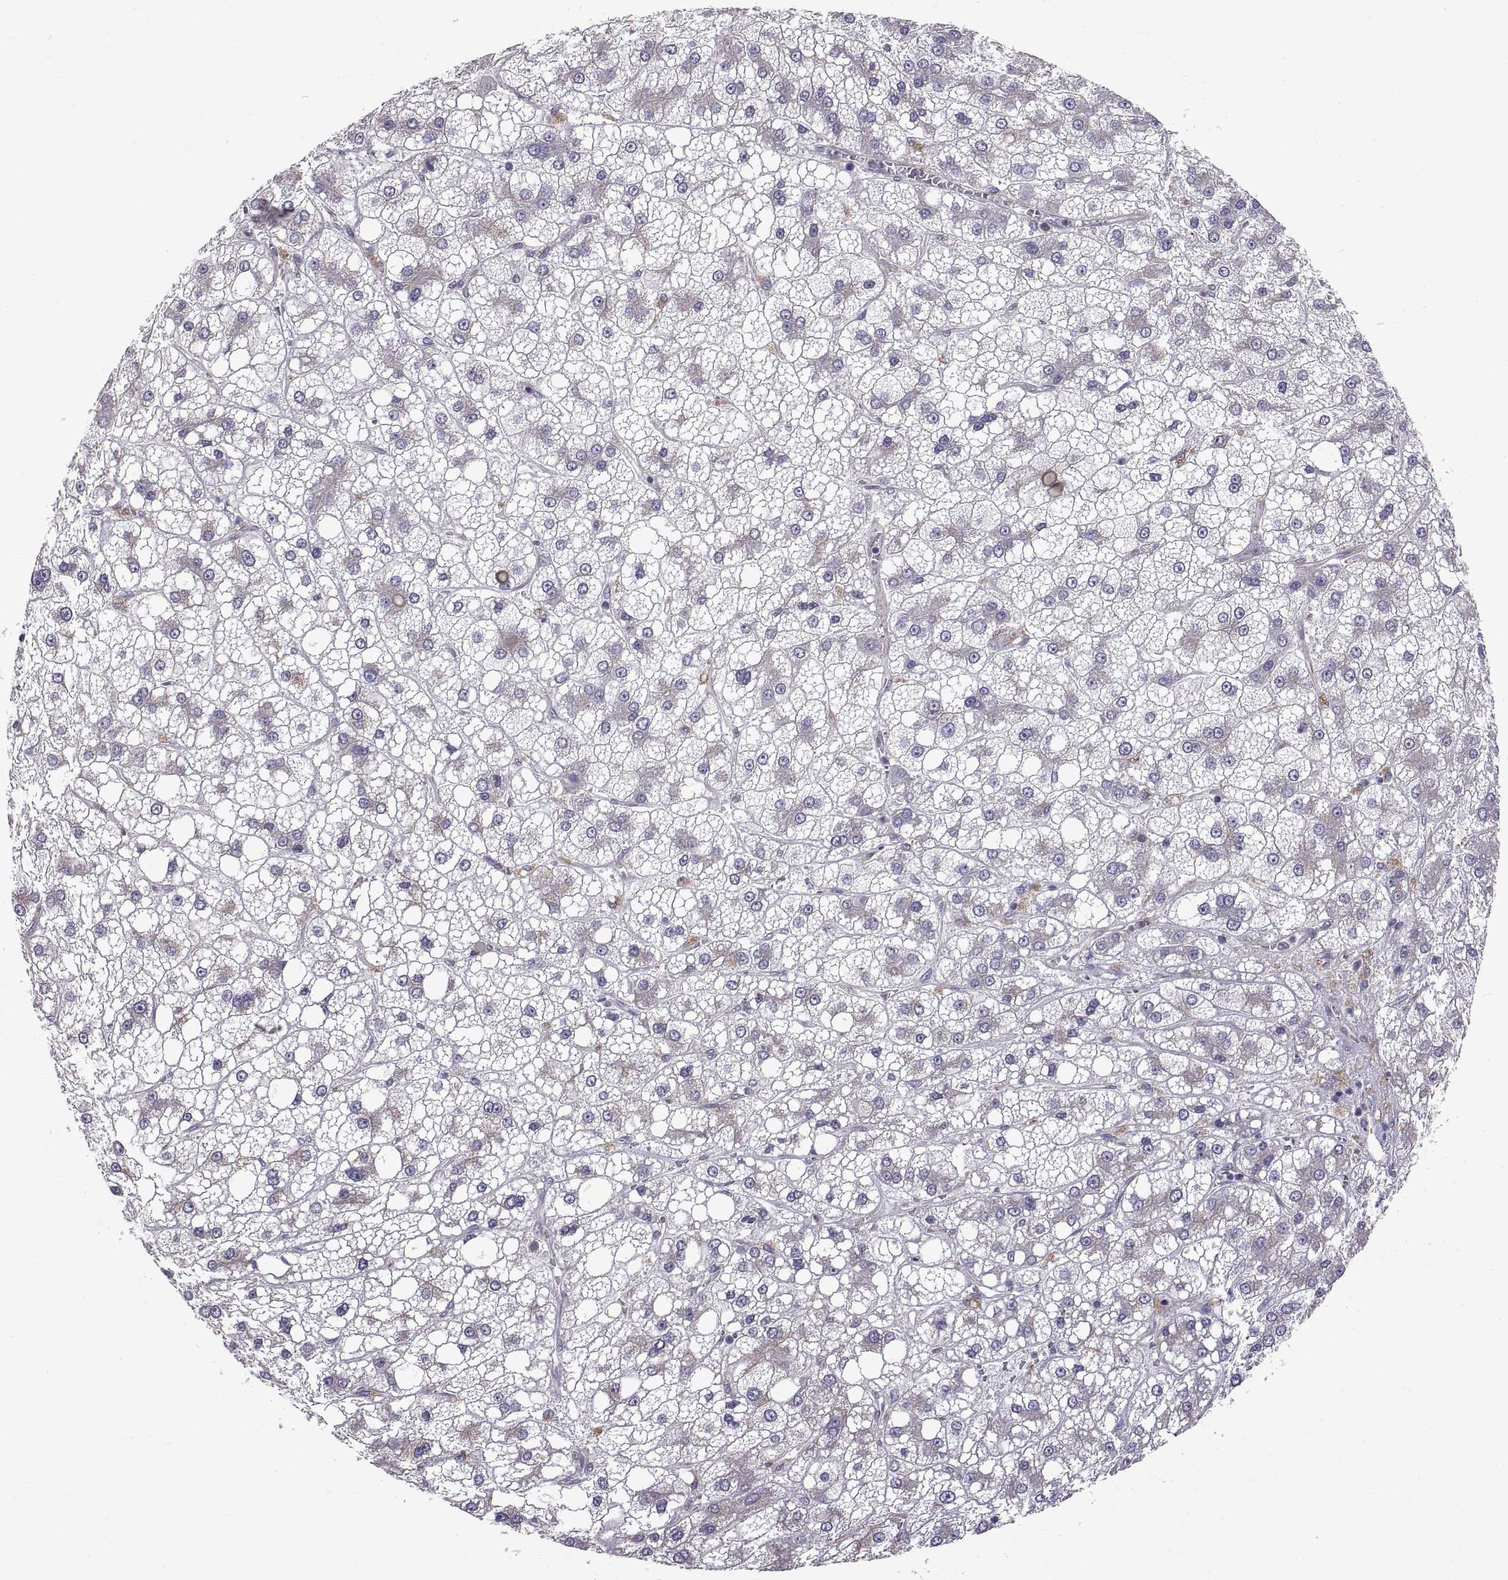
{"staining": {"intensity": "negative", "quantity": "none", "location": "none"}, "tissue": "liver cancer", "cell_type": "Tumor cells", "image_type": "cancer", "snomed": [{"axis": "morphology", "description": "Carcinoma, Hepatocellular, NOS"}, {"axis": "topography", "description": "Liver"}], "caption": "High power microscopy histopathology image of an IHC photomicrograph of liver cancer, revealing no significant staining in tumor cells.", "gene": "ARSL", "patient": {"sex": "male", "age": 73}}